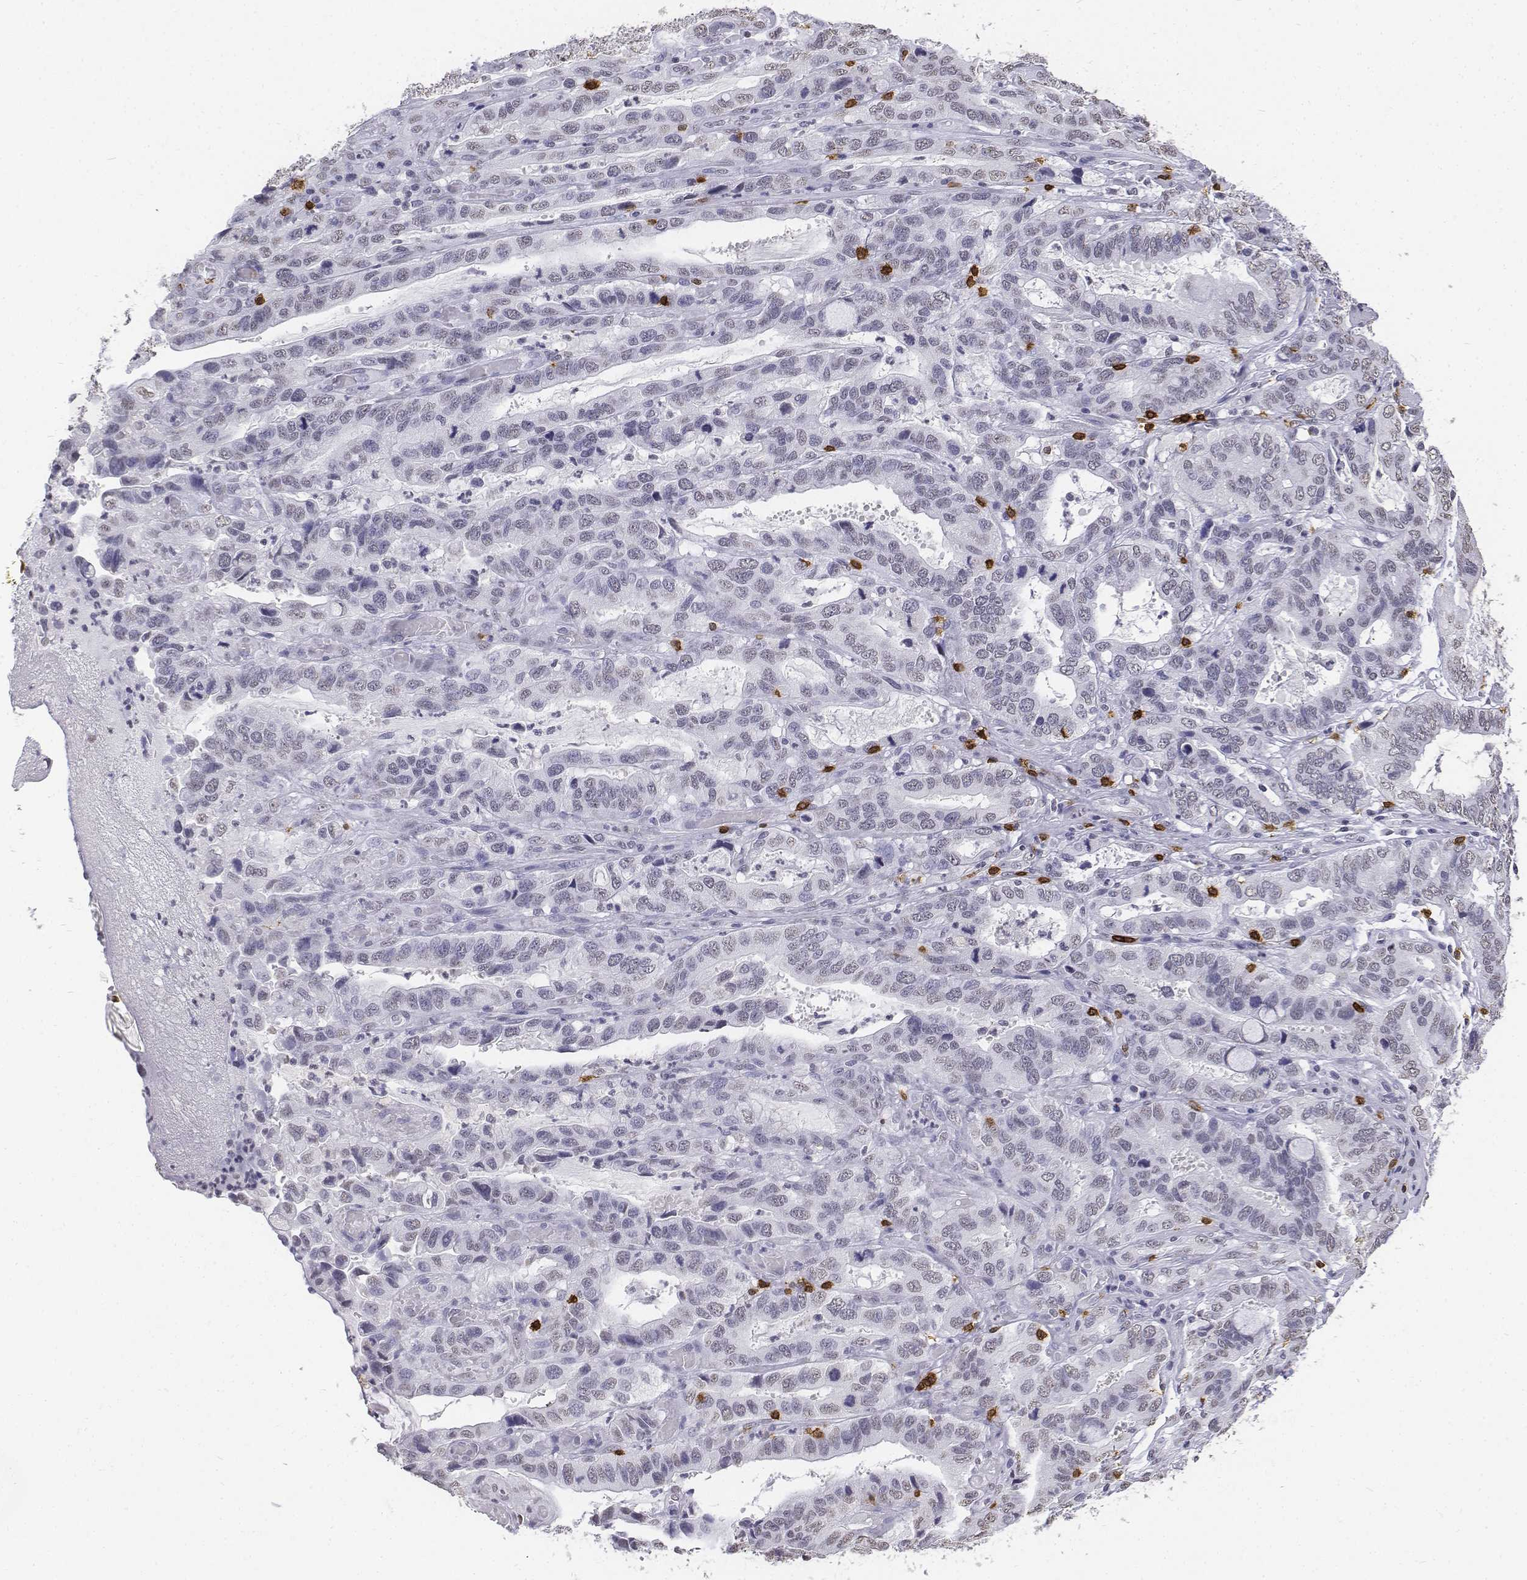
{"staining": {"intensity": "negative", "quantity": "none", "location": "none"}, "tissue": "stomach cancer", "cell_type": "Tumor cells", "image_type": "cancer", "snomed": [{"axis": "morphology", "description": "Adenocarcinoma, NOS"}, {"axis": "topography", "description": "Stomach, lower"}], "caption": "Tumor cells are negative for brown protein staining in stomach cancer (adenocarcinoma).", "gene": "CD3E", "patient": {"sex": "female", "age": 76}}